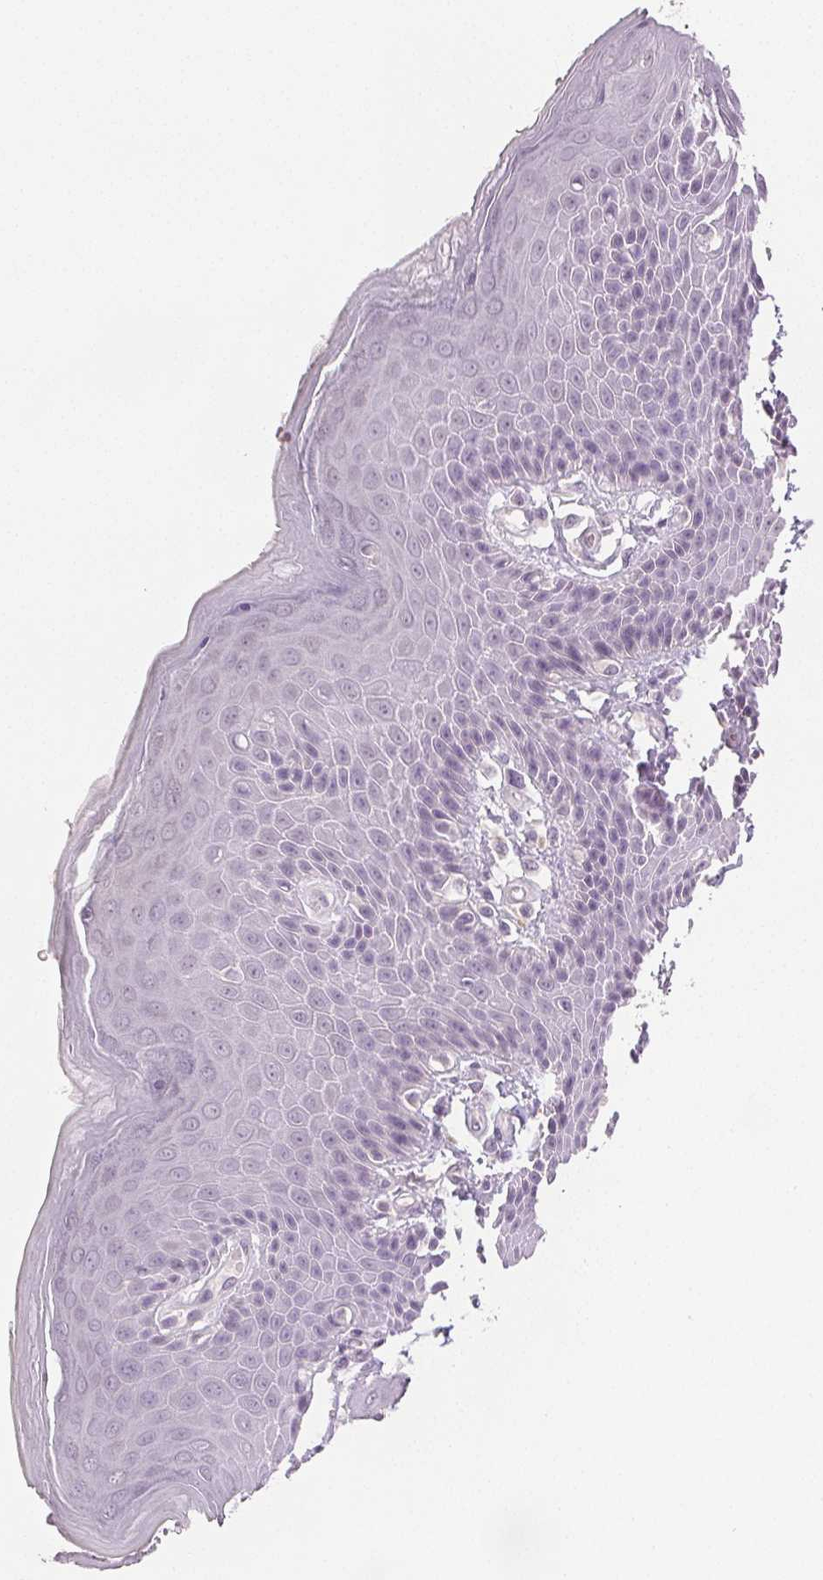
{"staining": {"intensity": "moderate", "quantity": "<25%", "location": "cytoplasmic/membranous"}, "tissue": "skin", "cell_type": "Epidermal cells", "image_type": "normal", "snomed": [{"axis": "morphology", "description": "Normal tissue, NOS"}, {"axis": "topography", "description": "Anal"}, {"axis": "topography", "description": "Peripheral nerve tissue"}], "caption": "Brown immunohistochemical staining in unremarkable human skin displays moderate cytoplasmic/membranous expression in approximately <25% of epidermal cells.", "gene": "SCGN", "patient": {"sex": "male", "age": 51}}